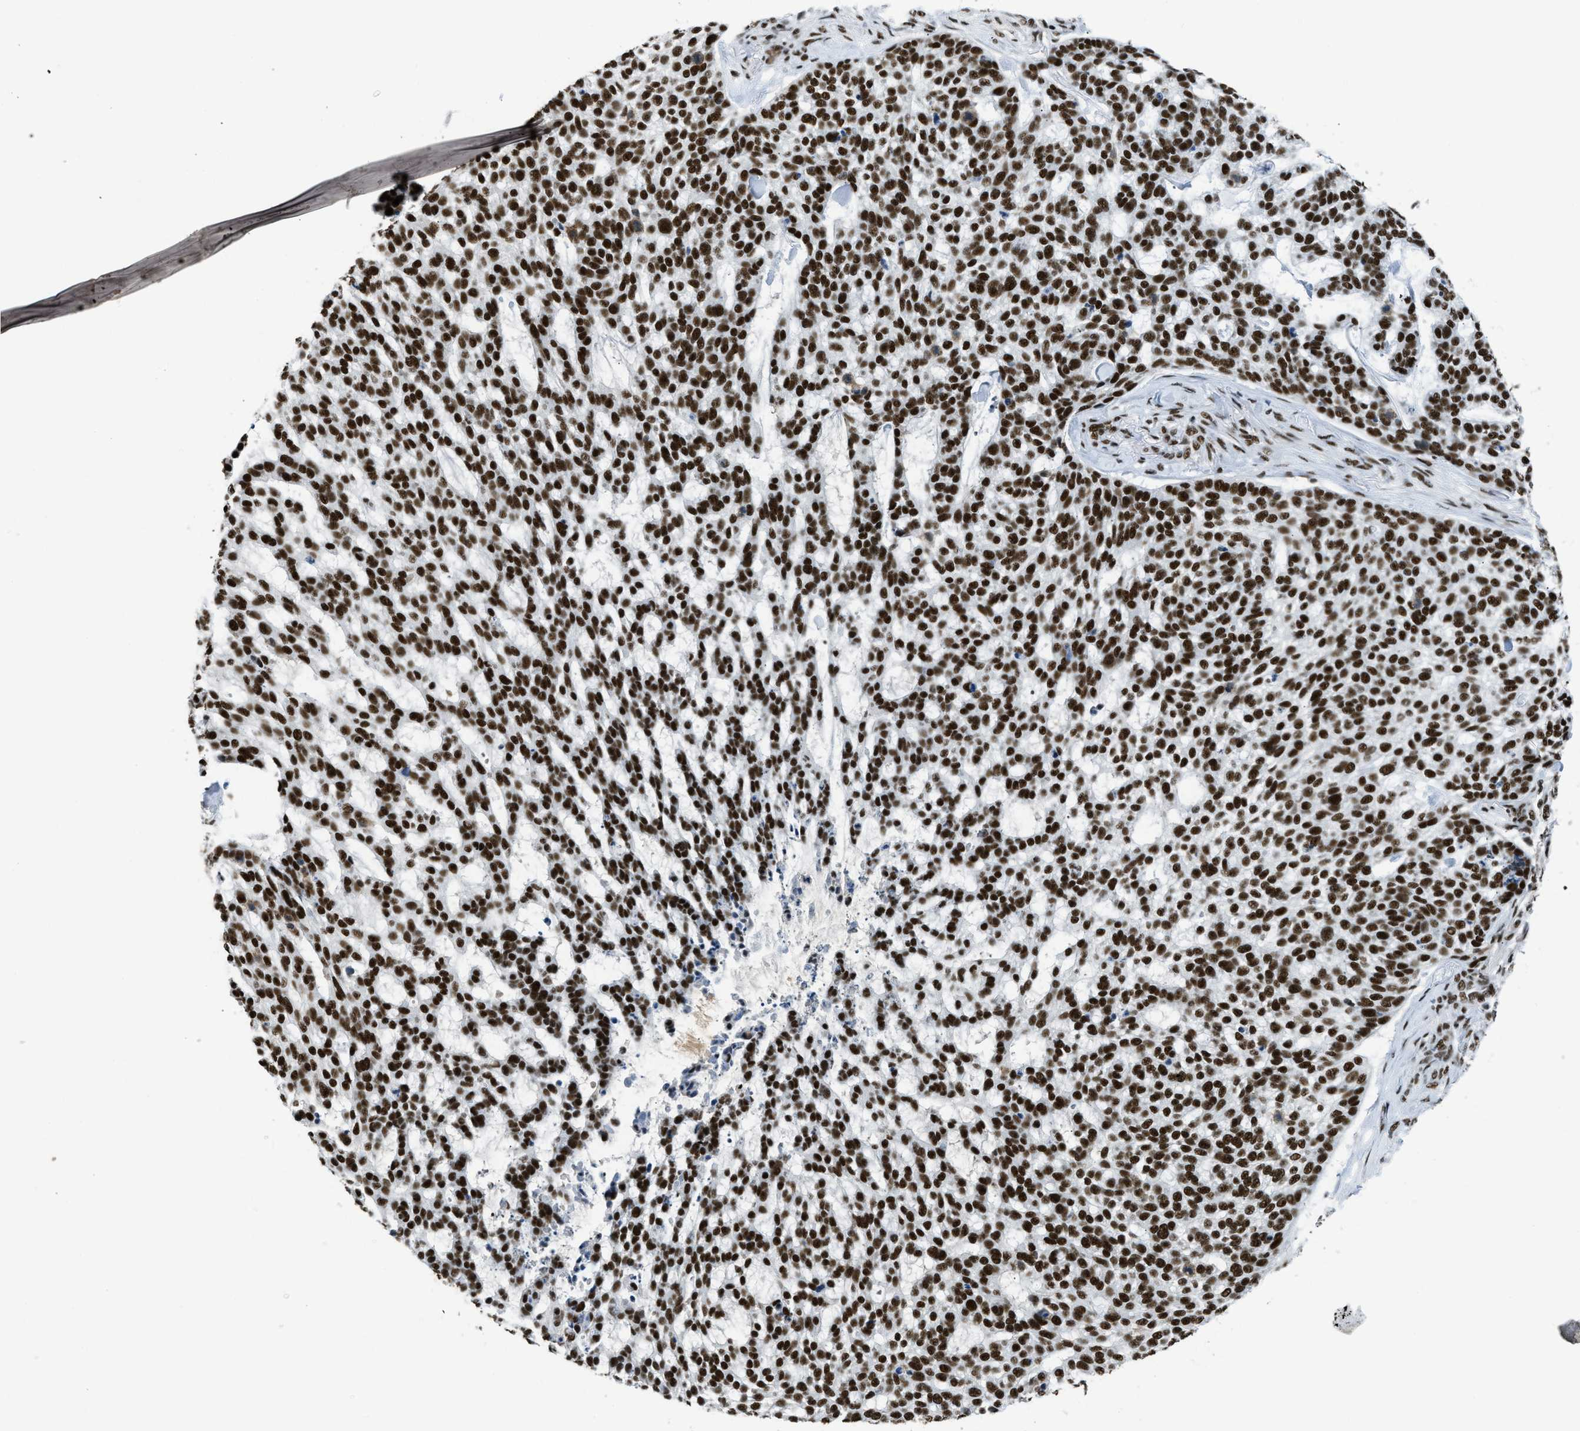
{"staining": {"intensity": "strong", "quantity": ">75%", "location": "nuclear"}, "tissue": "skin cancer", "cell_type": "Tumor cells", "image_type": "cancer", "snomed": [{"axis": "morphology", "description": "Basal cell carcinoma"}, {"axis": "topography", "description": "Skin"}], "caption": "A high-resolution photomicrograph shows IHC staining of skin basal cell carcinoma, which reveals strong nuclear staining in about >75% of tumor cells.", "gene": "SCAF4", "patient": {"sex": "female", "age": 64}}